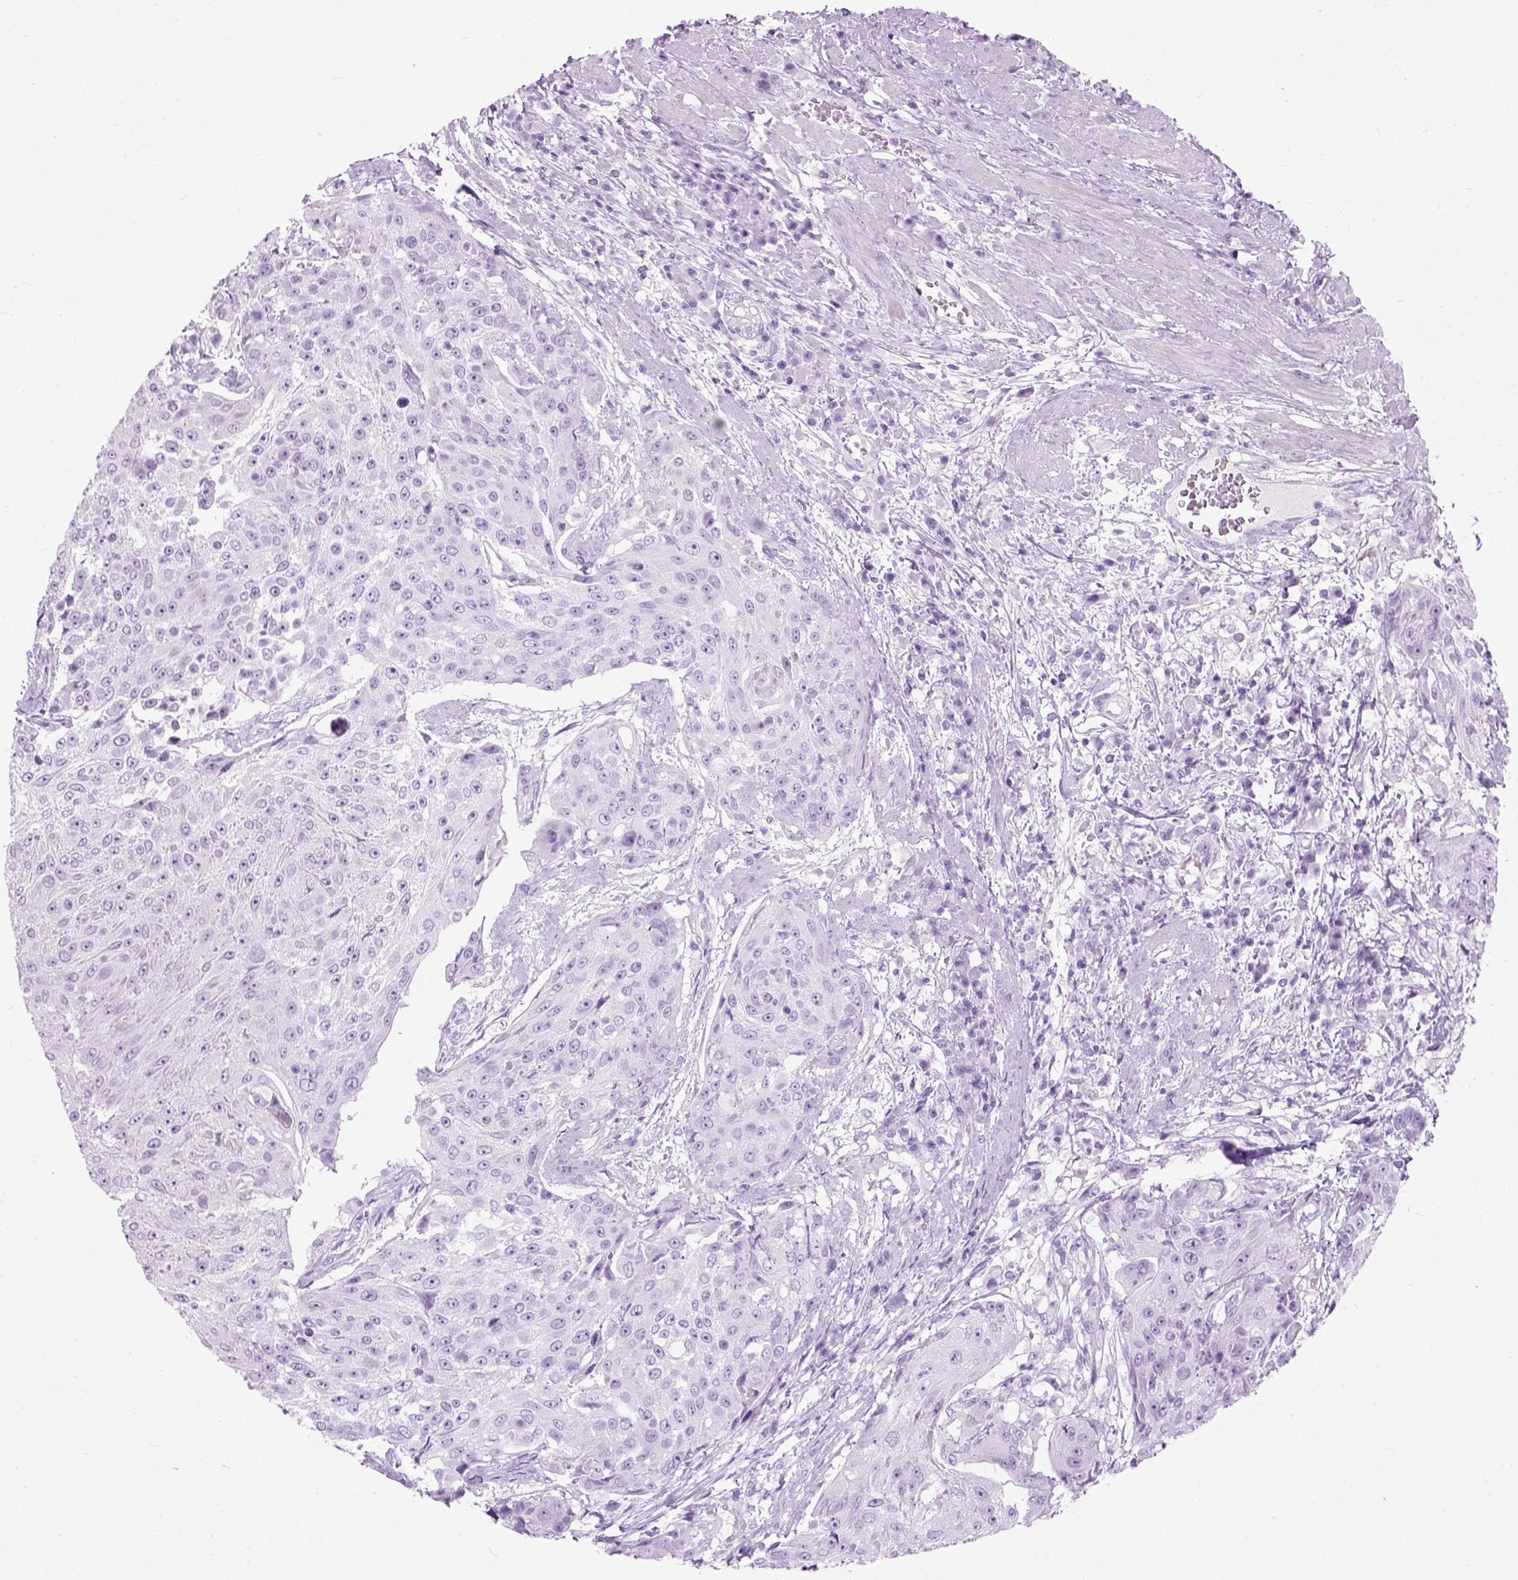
{"staining": {"intensity": "negative", "quantity": "none", "location": "none"}, "tissue": "urothelial cancer", "cell_type": "Tumor cells", "image_type": "cancer", "snomed": [{"axis": "morphology", "description": "Urothelial carcinoma, High grade"}, {"axis": "topography", "description": "Urinary bladder"}], "caption": "Immunohistochemistry (IHC) photomicrograph of neoplastic tissue: human urothelial carcinoma (high-grade) stained with DAB reveals no significant protein staining in tumor cells.", "gene": "AXDND1", "patient": {"sex": "female", "age": 63}}